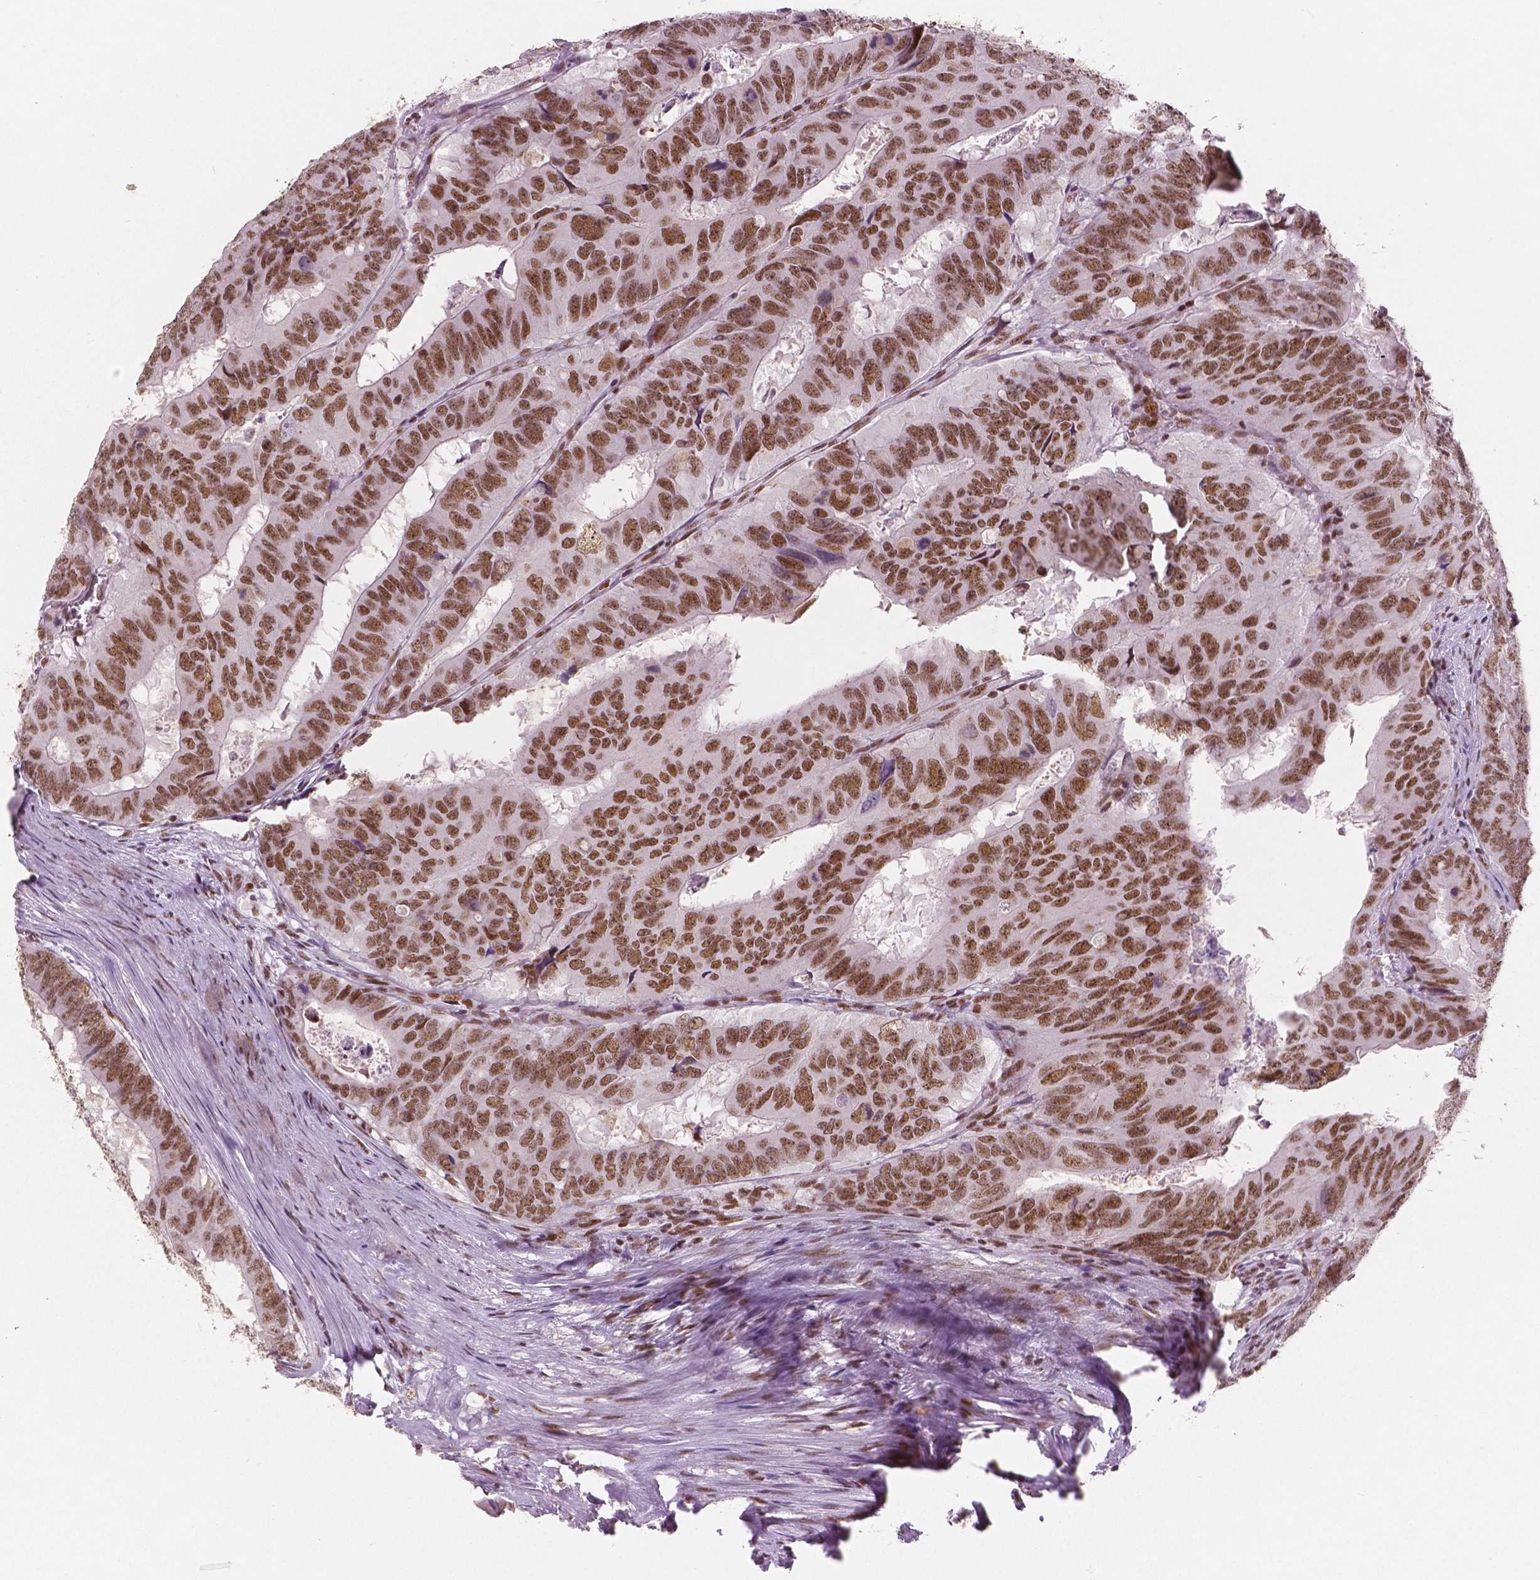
{"staining": {"intensity": "moderate", "quantity": ">75%", "location": "nuclear"}, "tissue": "colorectal cancer", "cell_type": "Tumor cells", "image_type": "cancer", "snomed": [{"axis": "morphology", "description": "Adenocarcinoma, NOS"}, {"axis": "topography", "description": "Colon"}], "caption": "Brown immunohistochemical staining in human colorectal cancer (adenocarcinoma) exhibits moderate nuclear expression in approximately >75% of tumor cells.", "gene": "BRD4", "patient": {"sex": "male", "age": 79}}